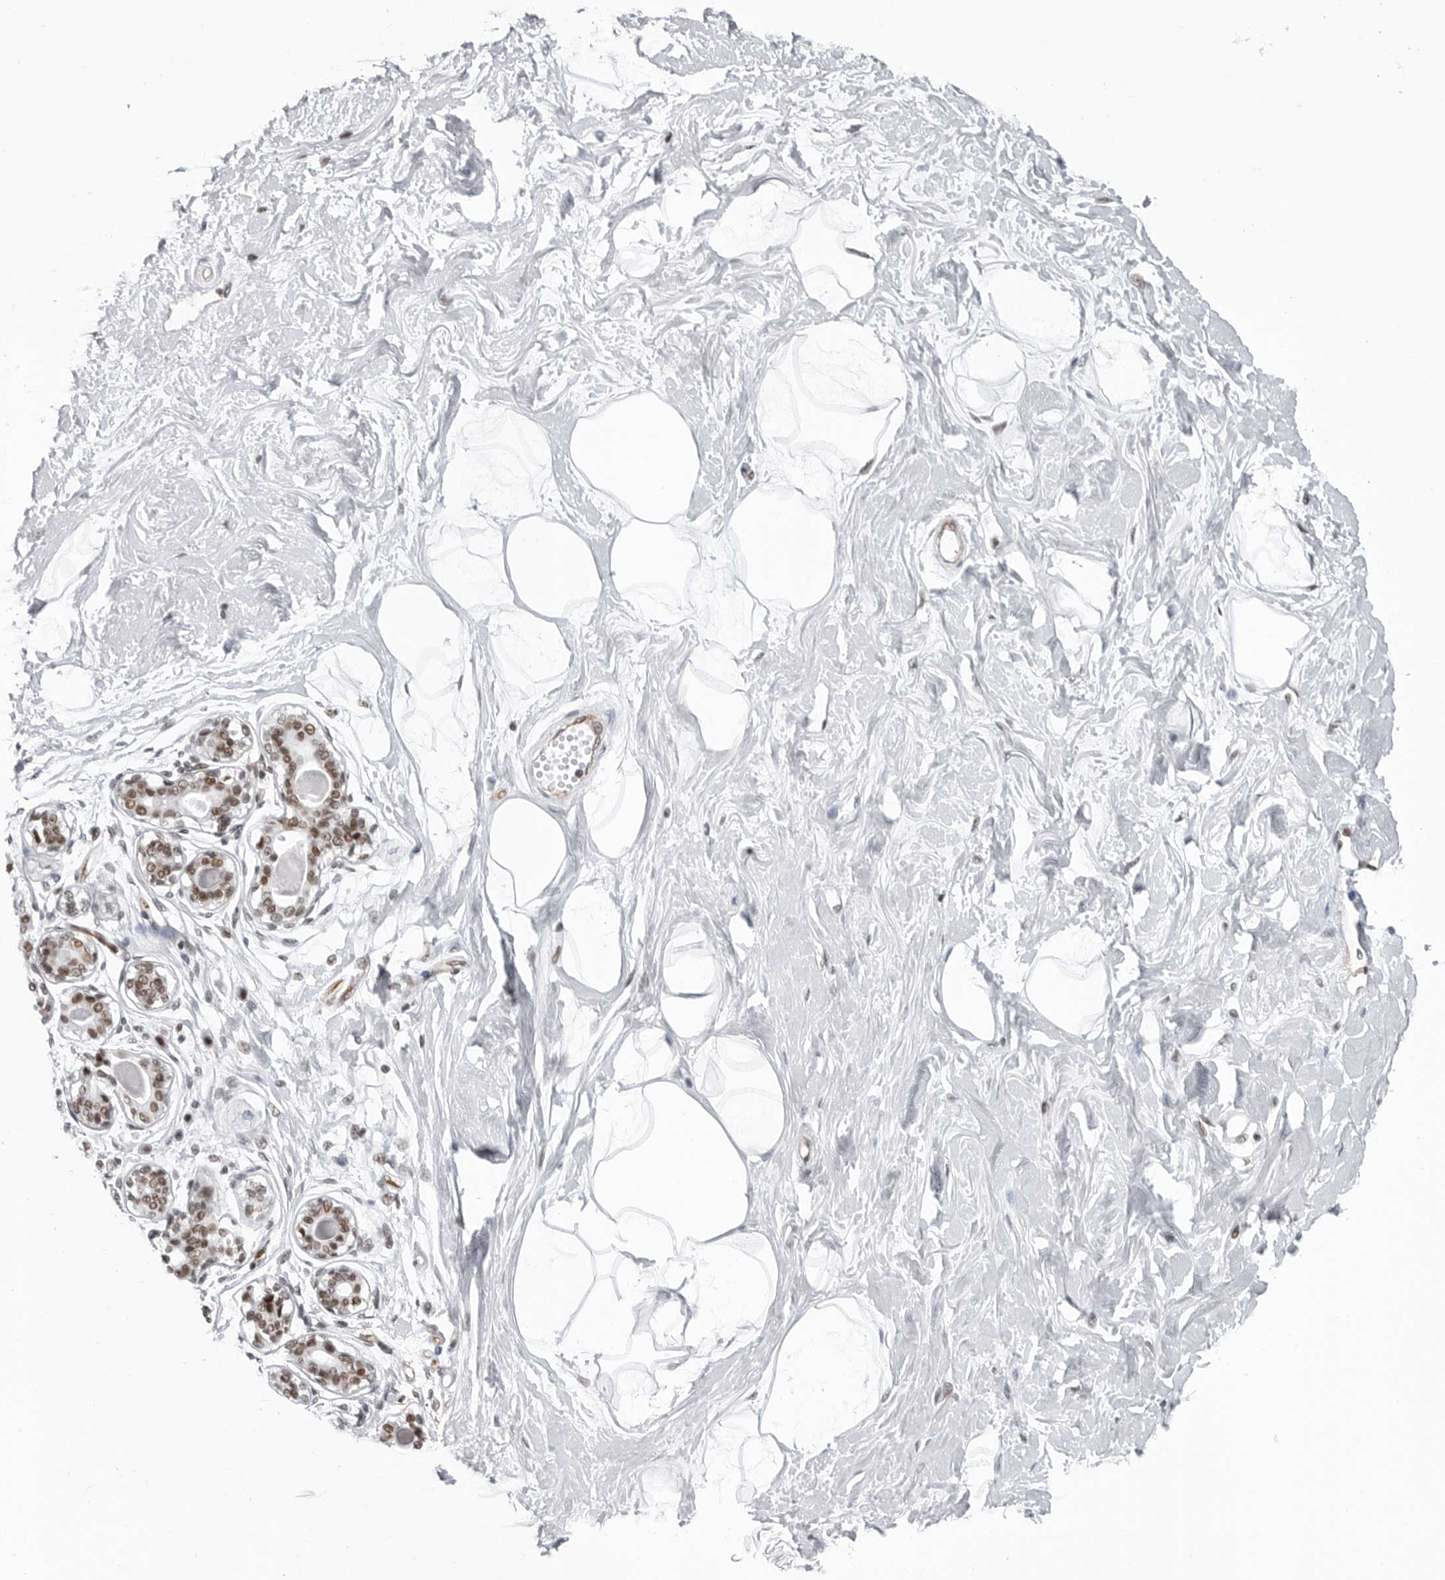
{"staining": {"intensity": "negative", "quantity": "none", "location": "none"}, "tissue": "breast", "cell_type": "Adipocytes", "image_type": "normal", "snomed": [{"axis": "morphology", "description": "Normal tissue, NOS"}, {"axis": "topography", "description": "Breast"}], "caption": "There is no significant staining in adipocytes of breast. (DAB (3,3'-diaminobenzidine) immunohistochemistry (IHC), high magnification).", "gene": "RNF26", "patient": {"sex": "female", "age": 45}}